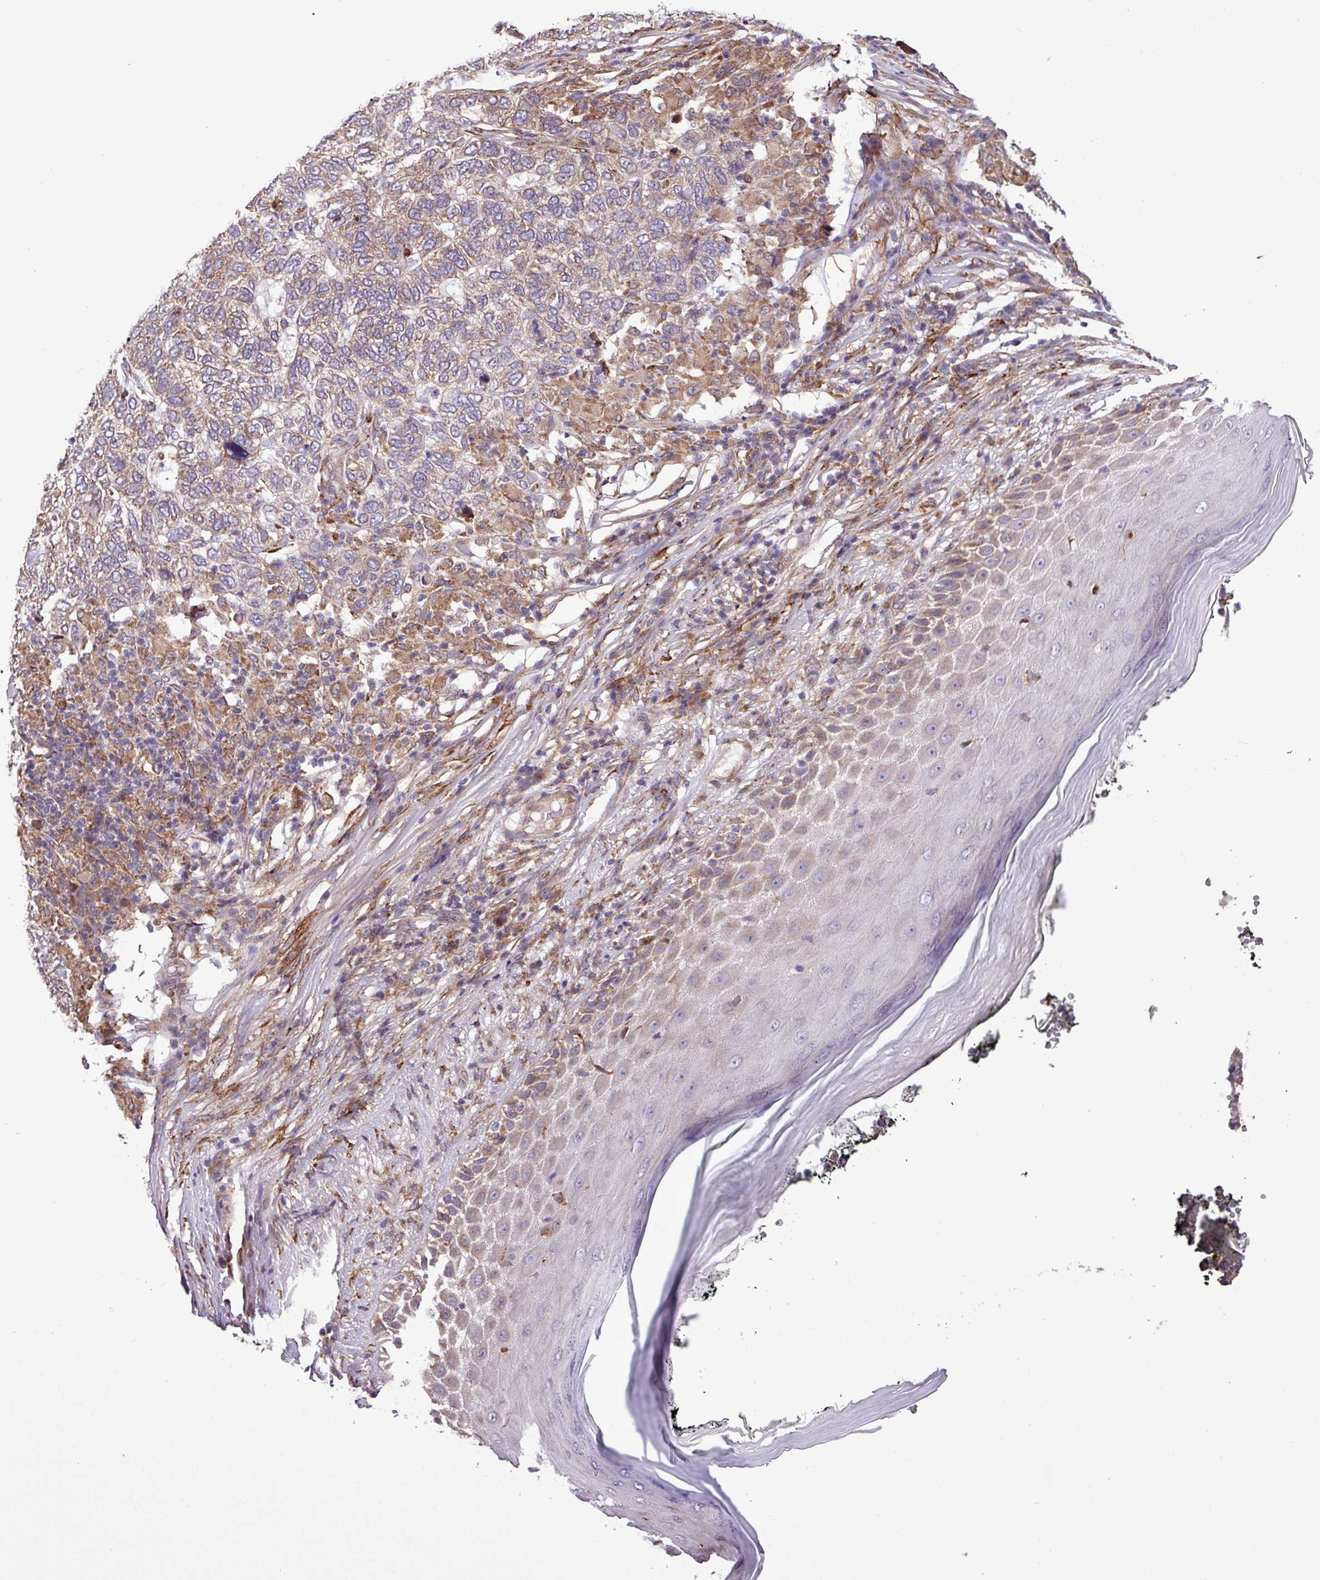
{"staining": {"intensity": "moderate", "quantity": "25%-75%", "location": "cytoplasmic/membranous"}, "tissue": "skin cancer", "cell_type": "Tumor cells", "image_type": "cancer", "snomed": [{"axis": "morphology", "description": "Basal cell carcinoma"}, {"axis": "topography", "description": "Skin"}], "caption": "Skin cancer (basal cell carcinoma) tissue displays moderate cytoplasmic/membranous expression in about 25%-75% of tumor cells, visualized by immunohistochemistry.", "gene": "MEGF6", "patient": {"sex": "female", "age": 65}}